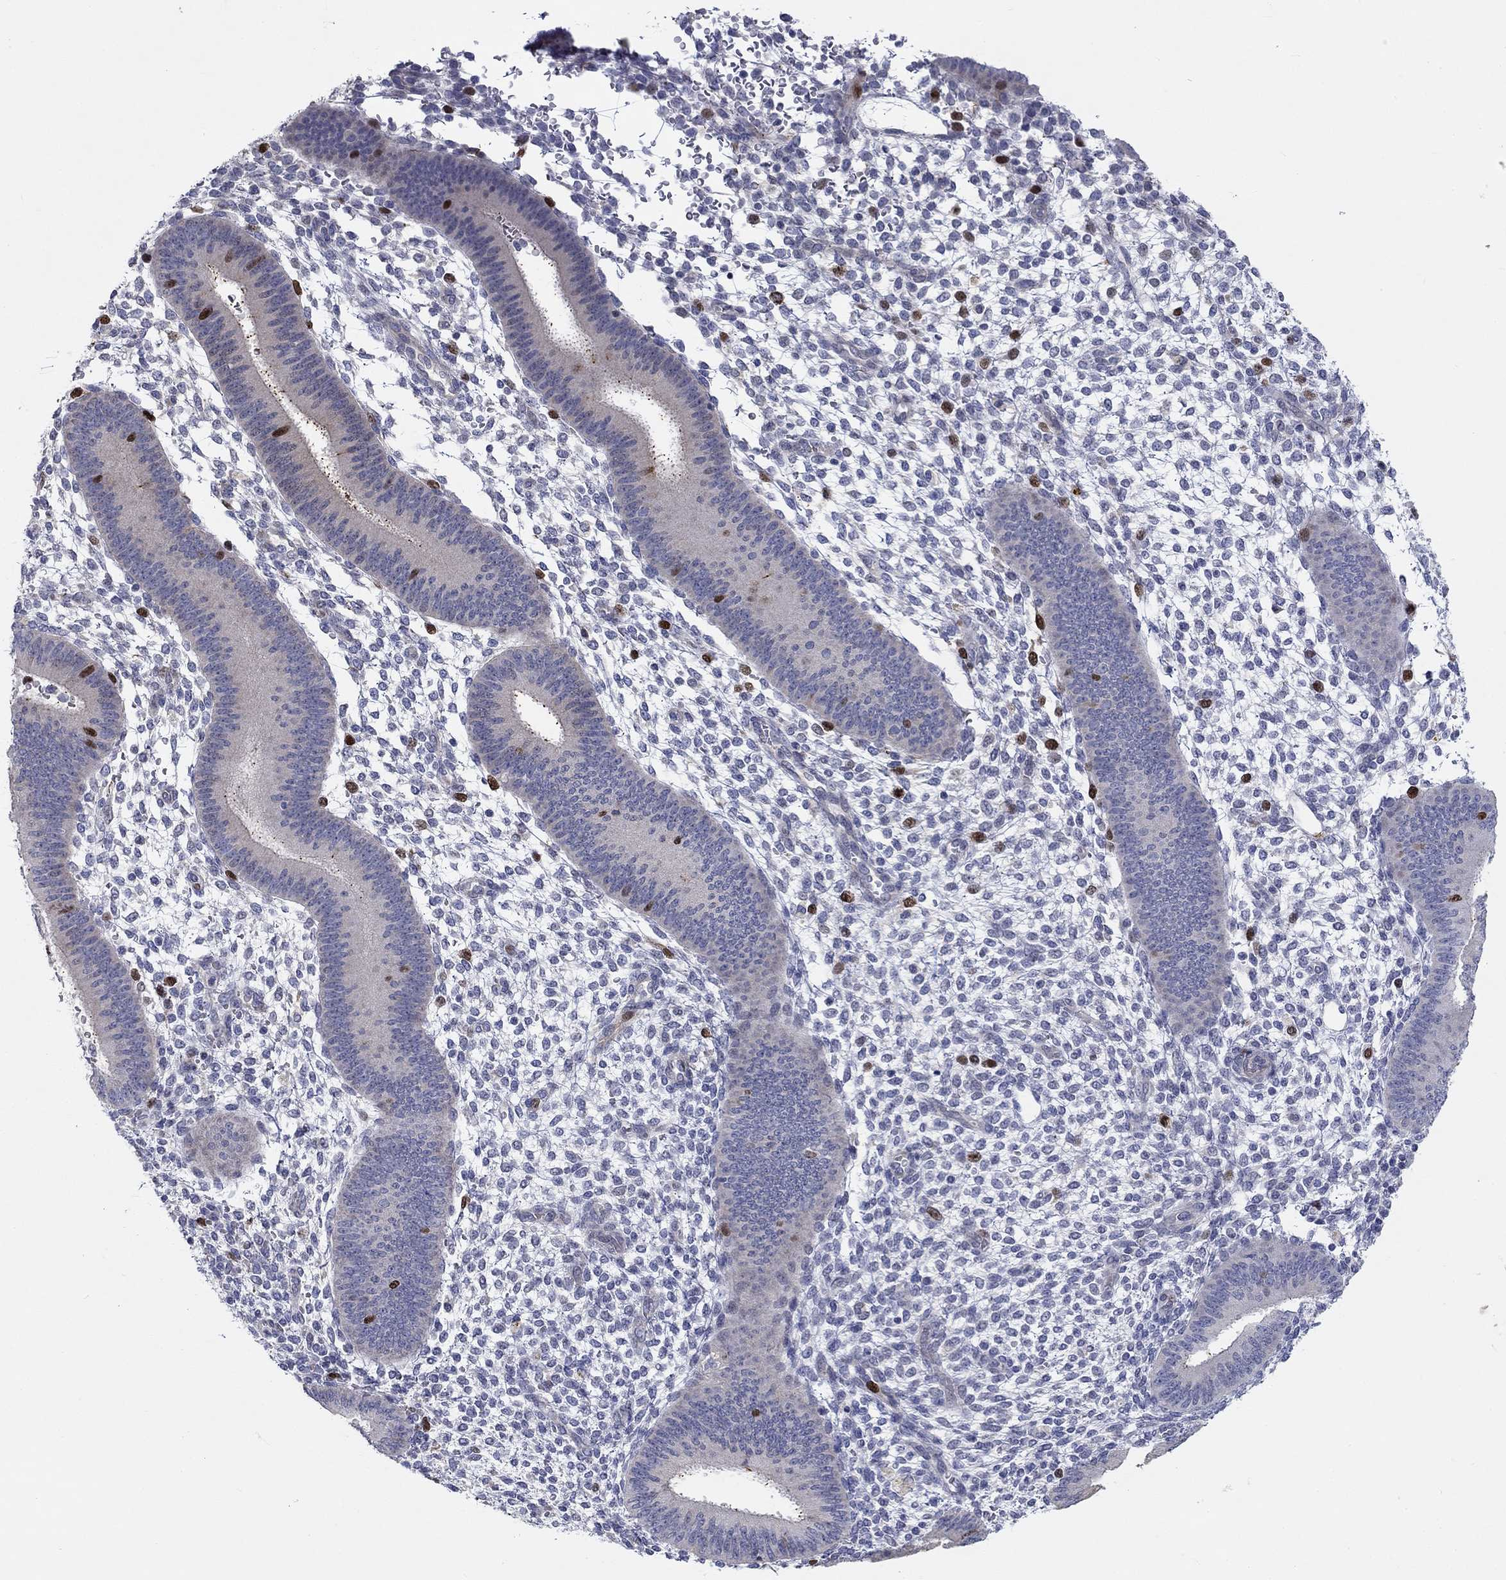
{"staining": {"intensity": "strong", "quantity": "<25%", "location": "nuclear"}, "tissue": "endometrium", "cell_type": "Cells in endometrial stroma", "image_type": "normal", "snomed": [{"axis": "morphology", "description": "Normal tissue, NOS"}, {"axis": "topography", "description": "Endometrium"}], "caption": "A brown stain shows strong nuclear staining of a protein in cells in endometrial stroma of benign endometrium.", "gene": "PRC1", "patient": {"sex": "female", "age": 39}}